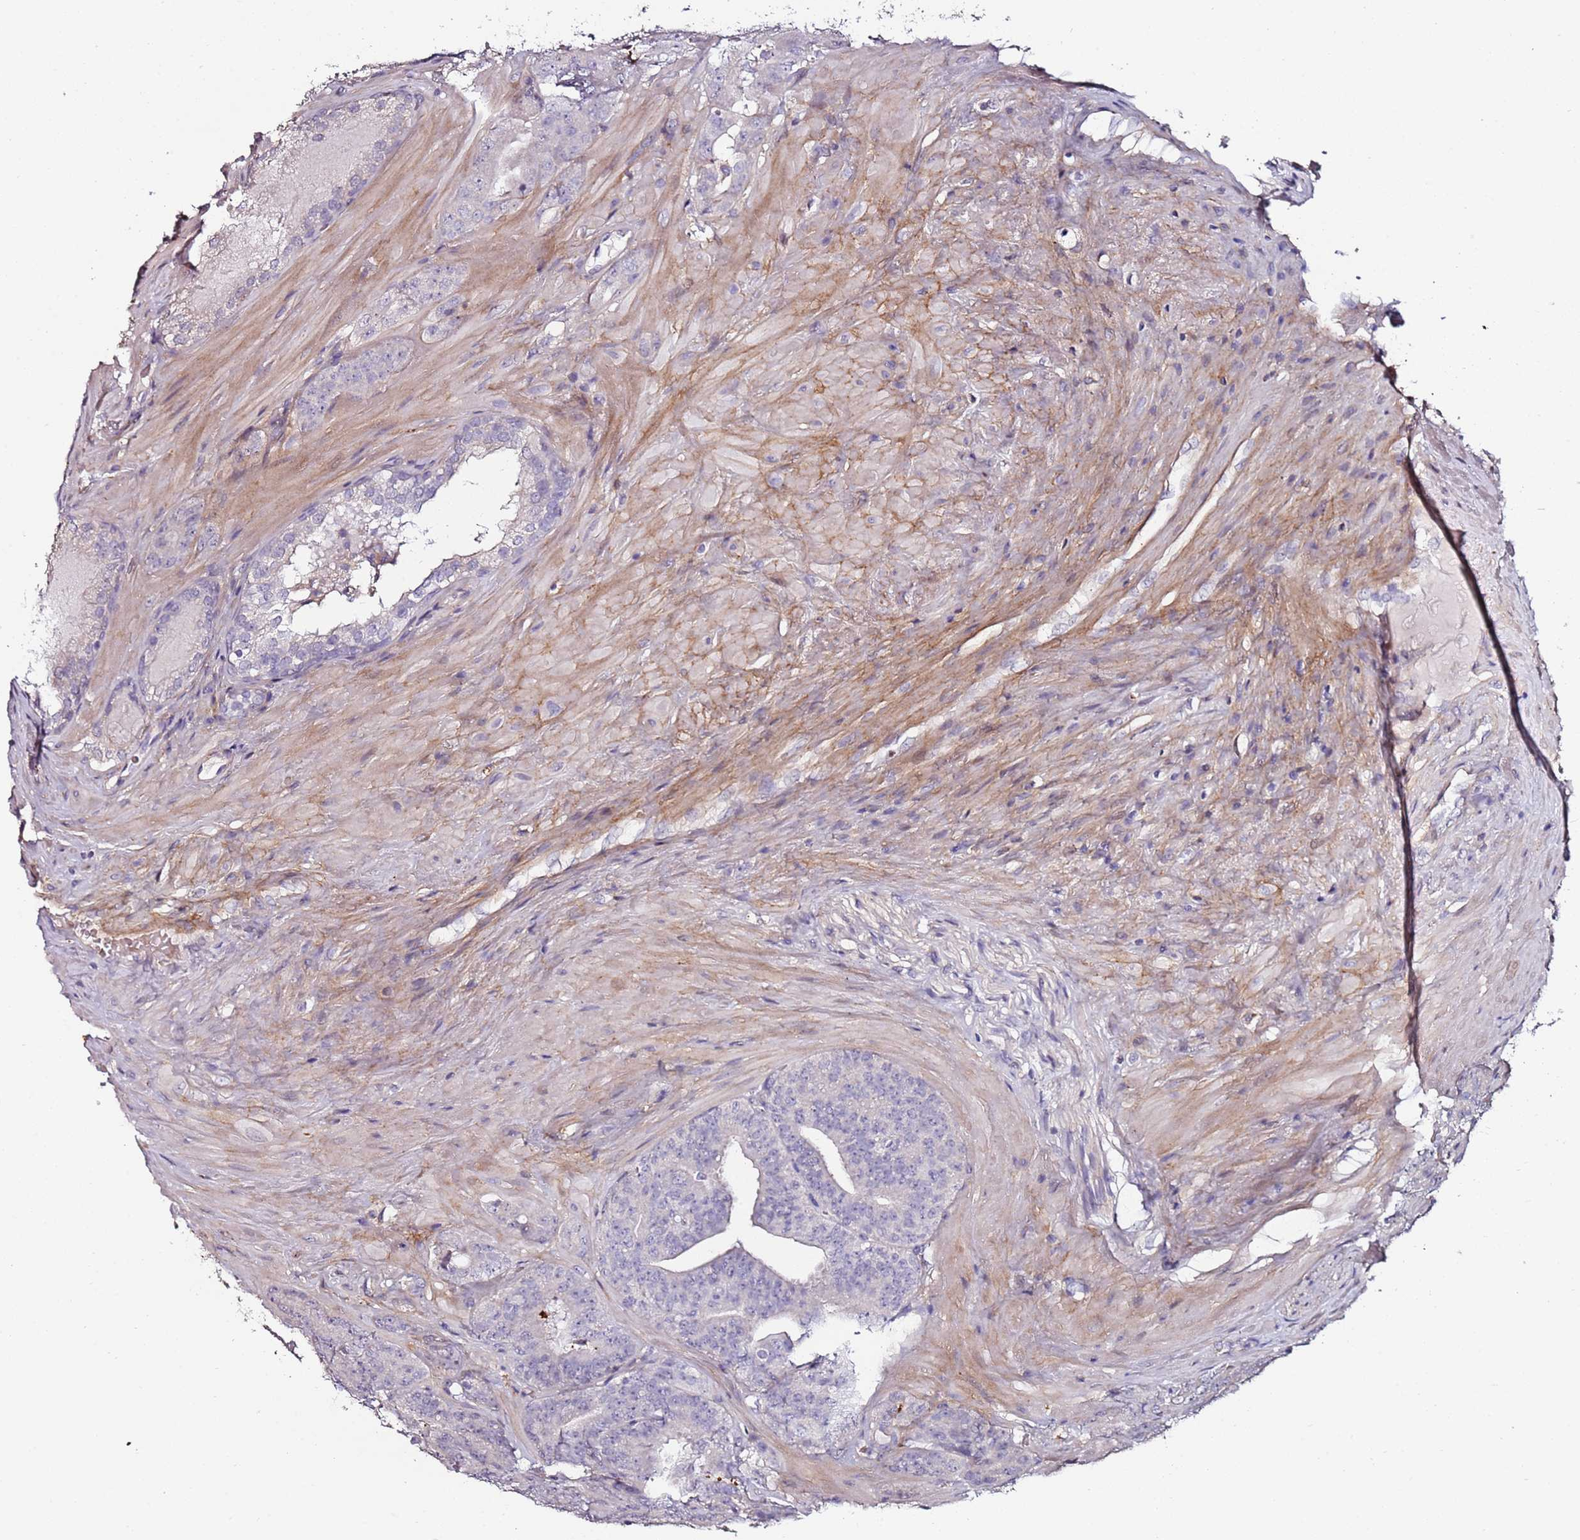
{"staining": {"intensity": "negative", "quantity": "none", "location": "none"}, "tissue": "prostate cancer", "cell_type": "Tumor cells", "image_type": "cancer", "snomed": [{"axis": "morphology", "description": "Adenocarcinoma, High grade"}, {"axis": "topography", "description": "Prostate"}], "caption": "An immunohistochemistry (IHC) micrograph of prostate cancer (adenocarcinoma (high-grade)) is shown. There is no staining in tumor cells of prostate cancer (adenocarcinoma (high-grade)).", "gene": "C3orf80", "patient": {"sex": "male", "age": 63}}